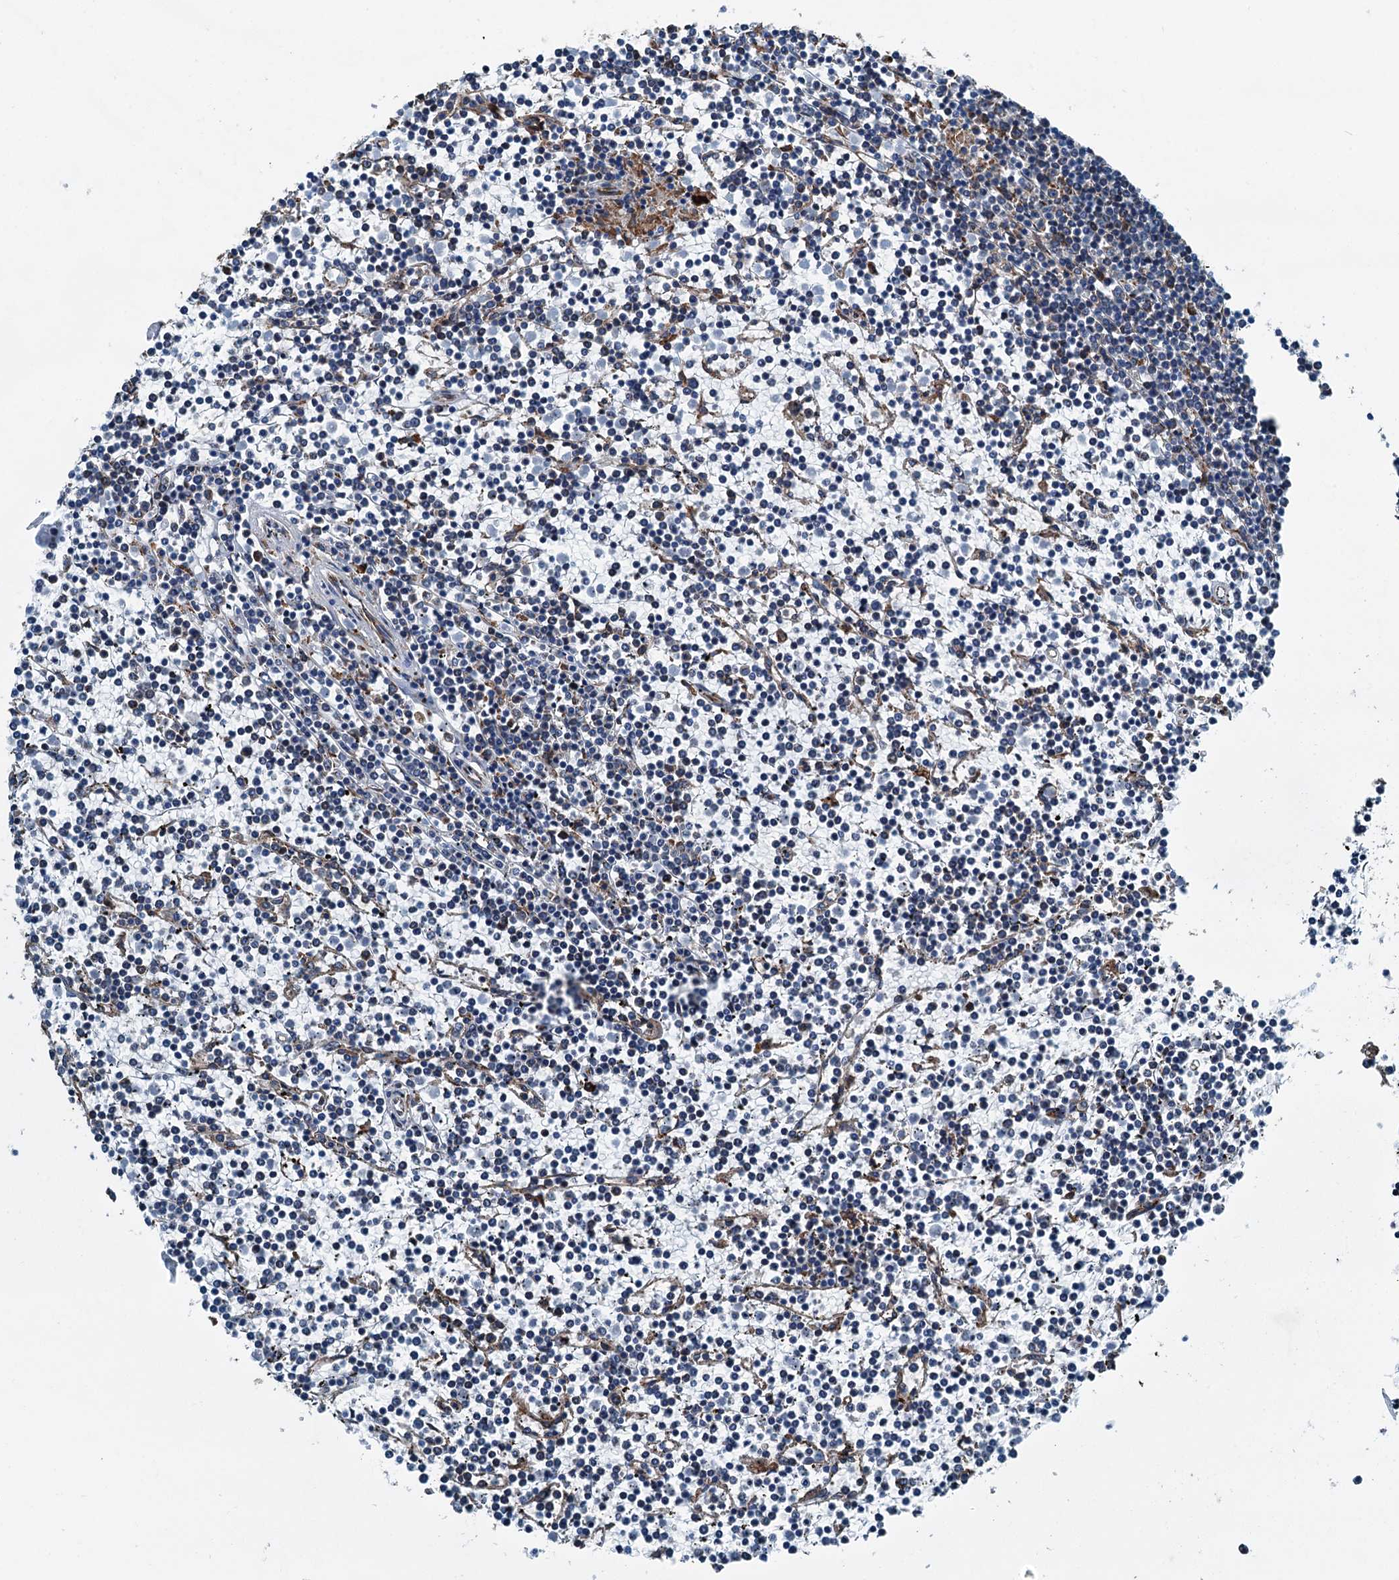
{"staining": {"intensity": "negative", "quantity": "none", "location": "none"}, "tissue": "lymphoma", "cell_type": "Tumor cells", "image_type": "cancer", "snomed": [{"axis": "morphology", "description": "Malignant lymphoma, non-Hodgkin's type, Low grade"}, {"axis": "topography", "description": "Spleen"}], "caption": "Human low-grade malignant lymphoma, non-Hodgkin's type stained for a protein using IHC reveals no positivity in tumor cells.", "gene": "TAMALIN", "patient": {"sex": "female", "age": 19}}